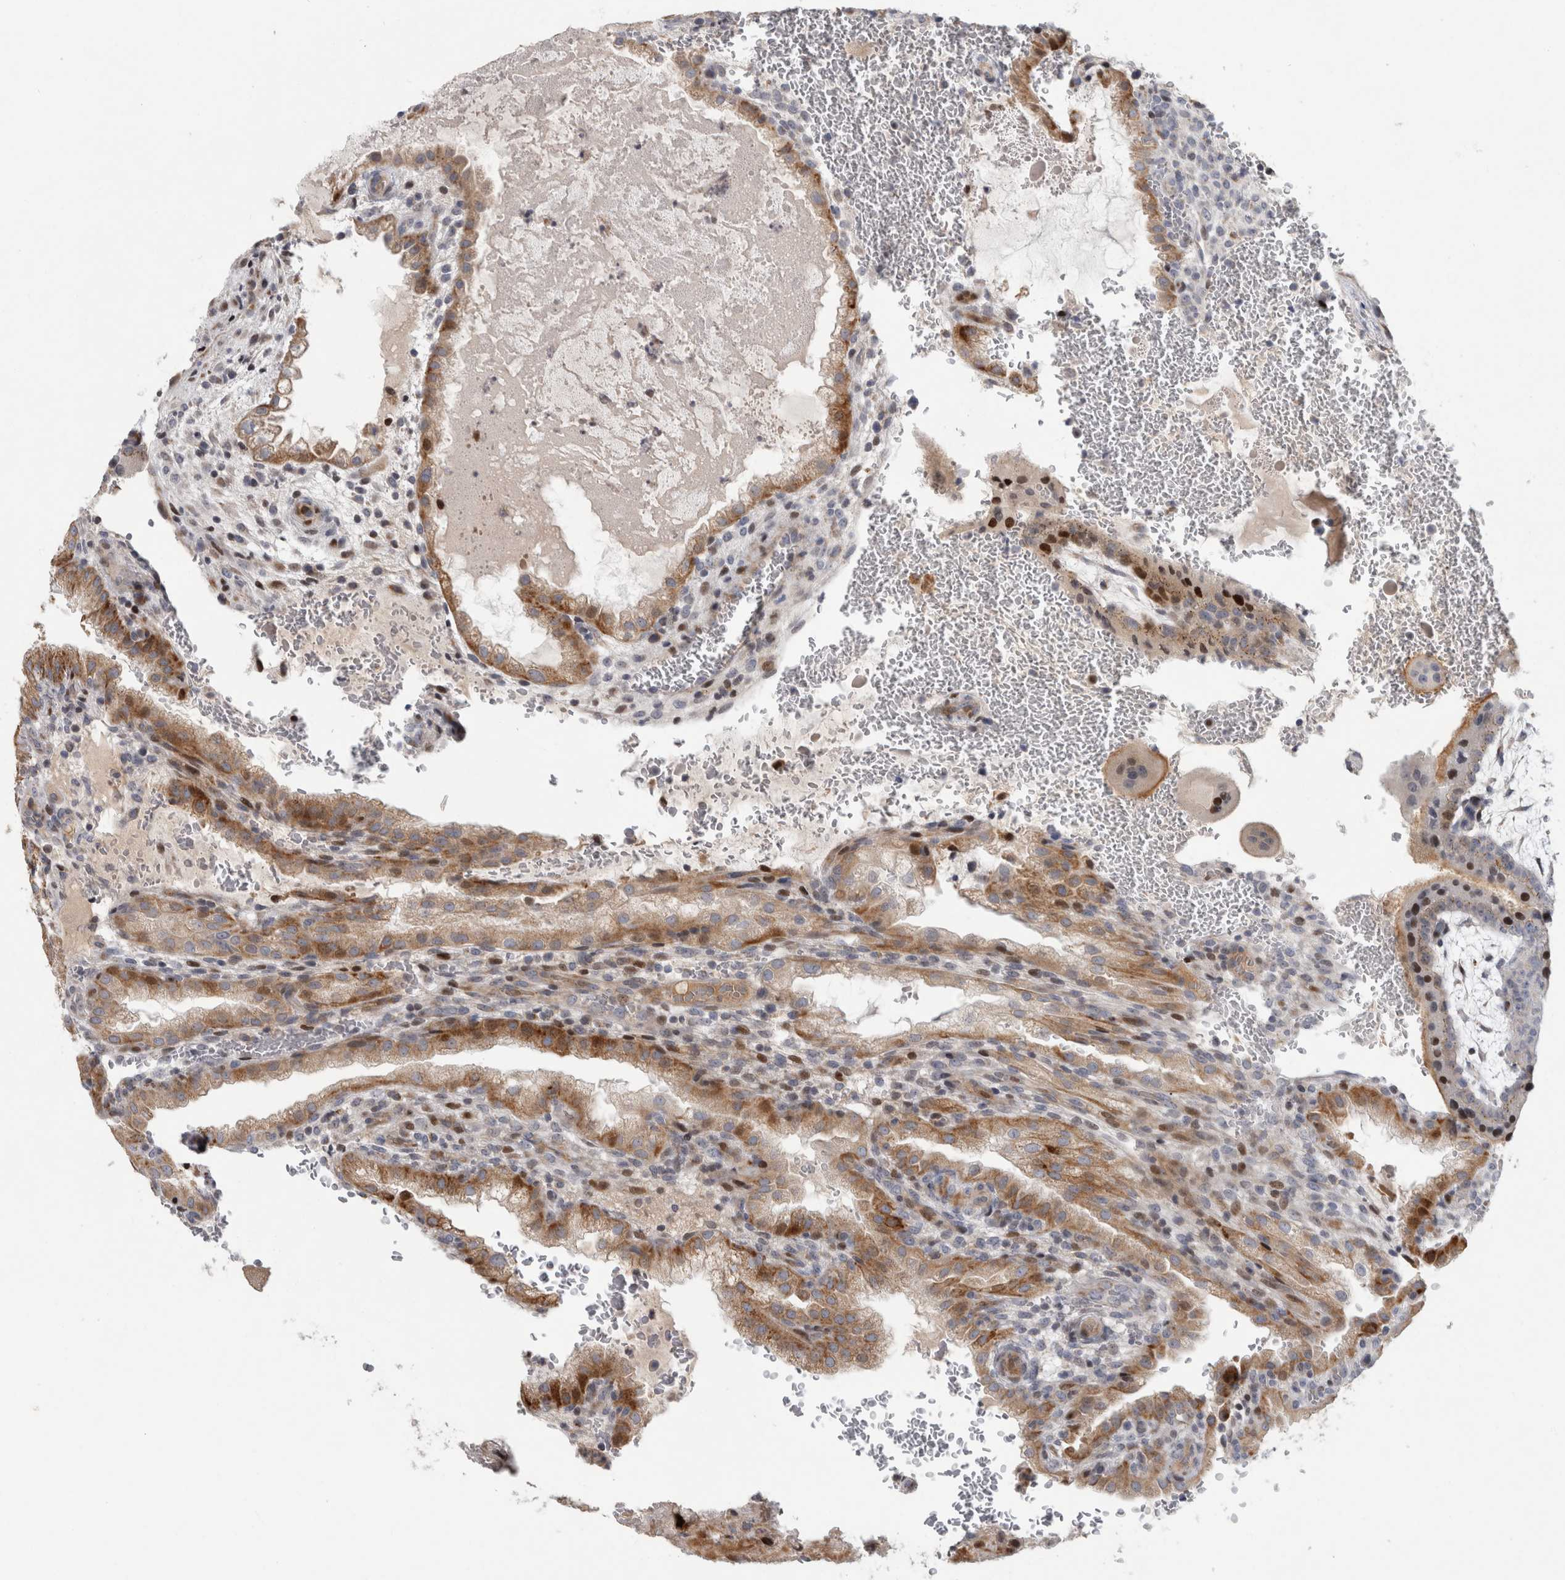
{"staining": {"intensity": "moderate", "quantity": ">75%", "location": "cytoplasmic/membranous"}, "tissue": "placenta", "cell_type": "Decidual cells", "image_type": "normal", "snomed": [{"axis": "morphology", "description": "Normal tissue, NOS"}, {"axis": "topography", "description": "Placenta"}], "caption": "Decidual cells demonstrate medium levels of moderate cytoplasmic/membranous staining in about >75% of cells in benign human placenta.", "gene": "RBM48", "patient": {"sex": "female", "age": 35}}